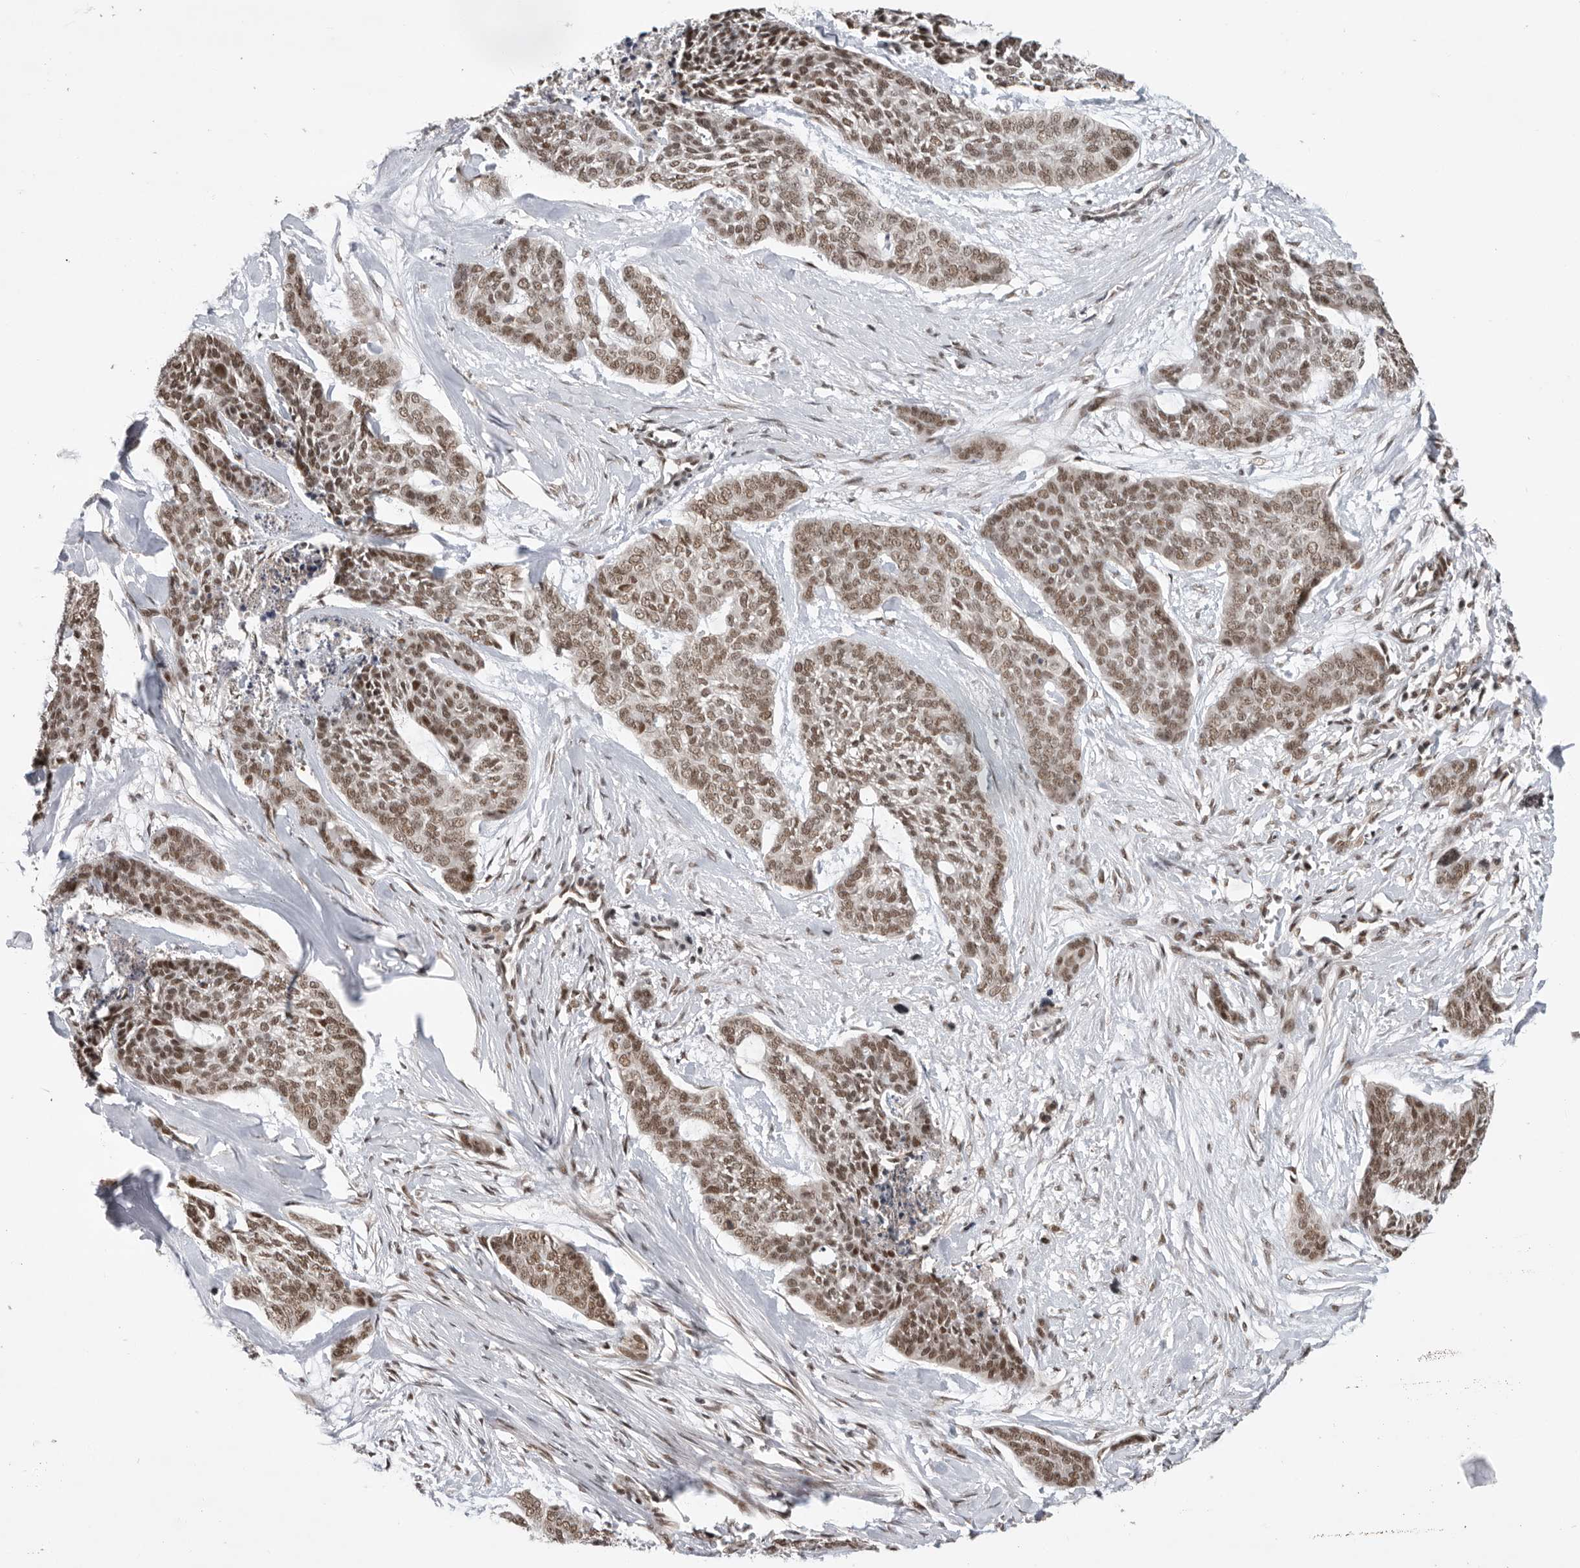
{"staining": {"intensity": "weak", "quantity": ">75%", "location": "nuclear"}, "tissue": "skin cancer", "cell_type": "Tumor cells", "image_type": "cancer", "snomed": [{"axis": "morphology", "description": "Basal cell carcinoma"}, {"axis": "topography", "description": "Skin"}], "caption": "DAB (3,3'-diaminobenzidine) immunohistochemical staining of human skin basal cell carcinoma shows weak nuclear protein positivity in approximately >75% of tumor cells.", "gene": "ZNF830", "patient": {"sex": "female", "age": 64}}